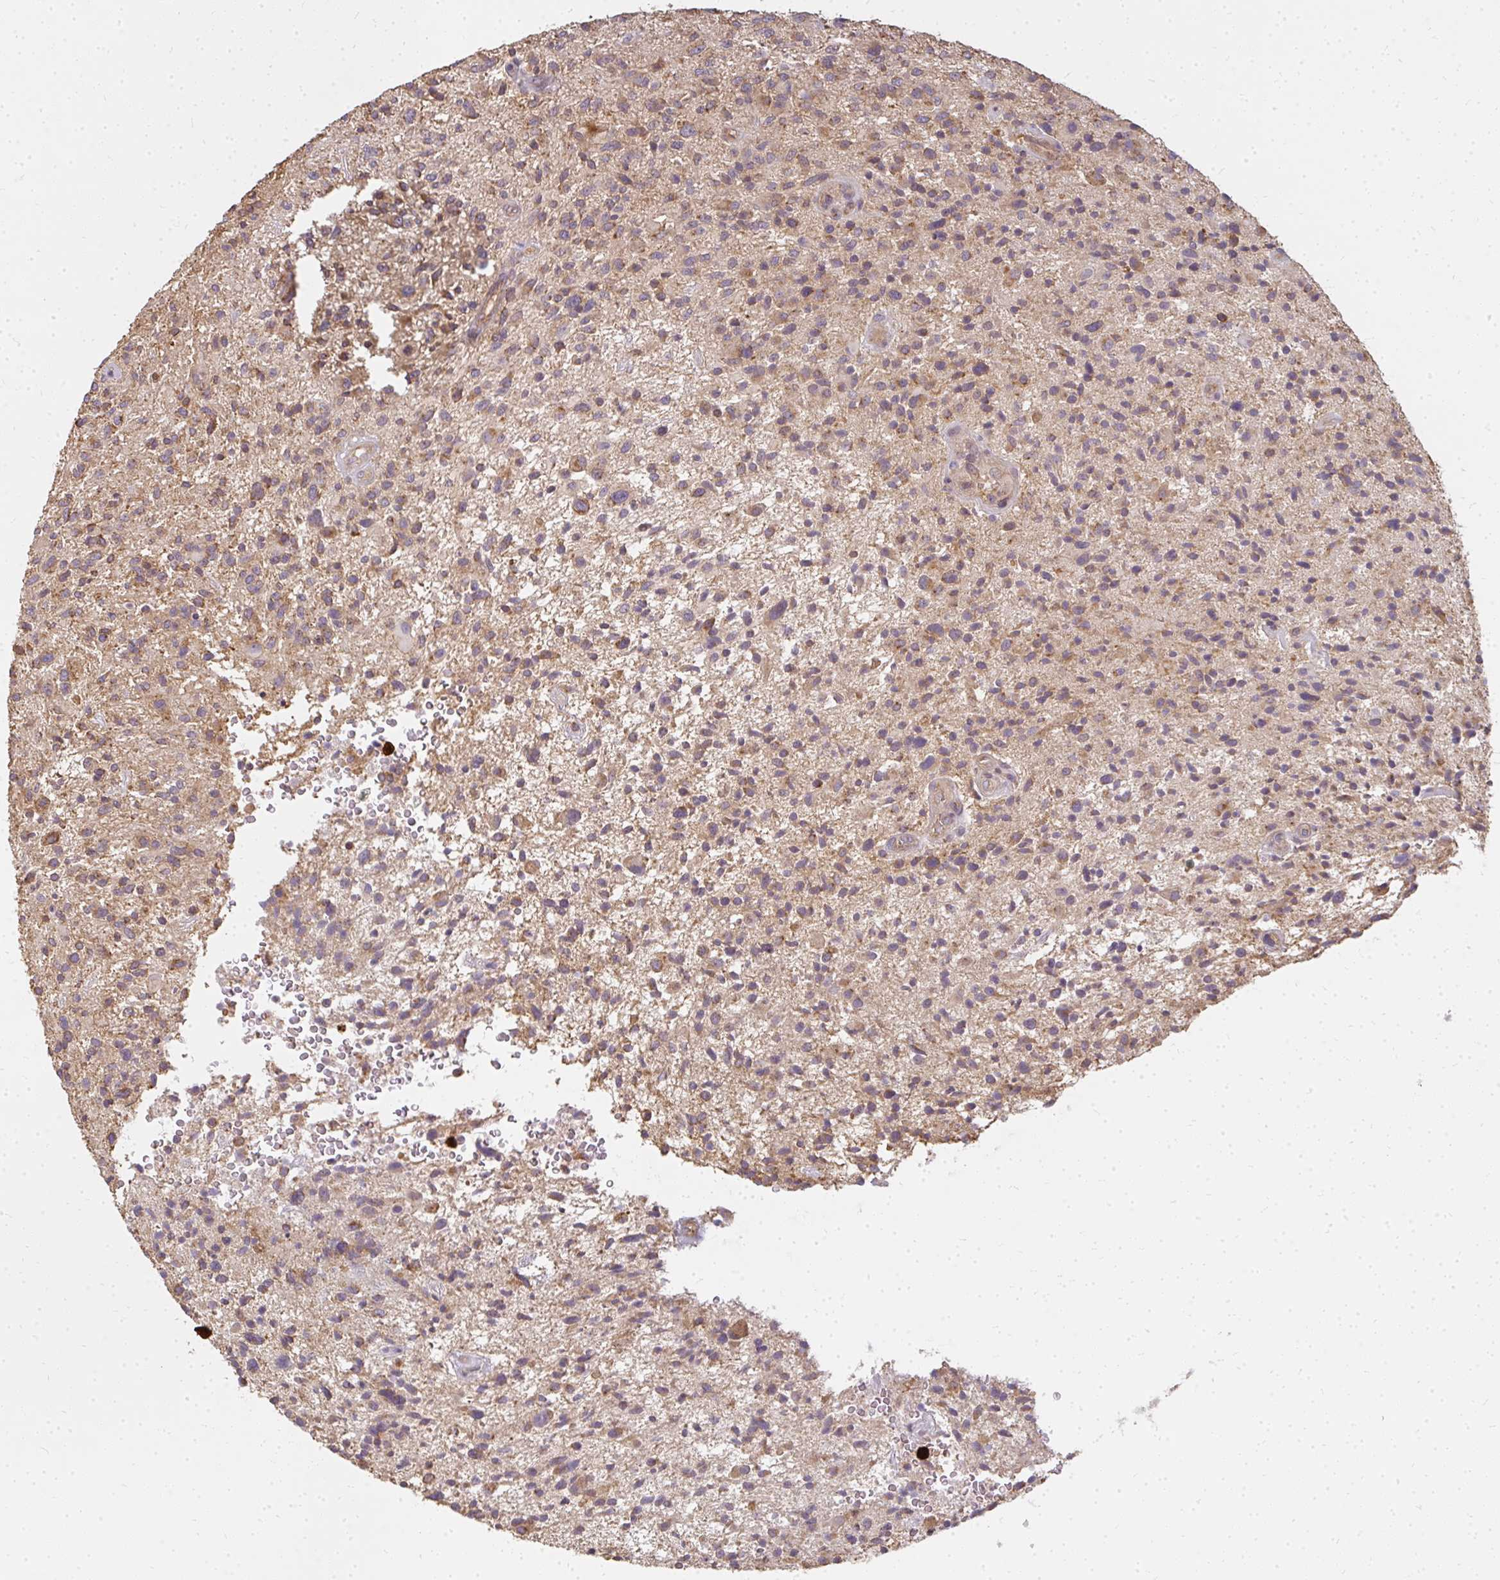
{"staining": {"intensity": "weak", "quantity": ">75%", "location": "cytoplasmic/membranous"}, "tissue": "glioma", "cell_type": "Tumor cells", "image_type": "cancer", "snomed": [{"axis": "morphology", "description": "Glioma, malignant, High grade"}, {"axis": "topography", "description": "Brain"}], "caption": "Glioma was stained to show a protein in brown. There is low levels of weak cytoplasmic/membranous expression in approximately >75% of tumor cells. The staining was performed using DAB (3,3'-diaminobenzidine) to visualize the protein expression in brown, while the nuclei were stained in blue with hematoxylin (Magnification: 20x).", "gene": "CNTRL", "patient": {"sex": "male", "age": 47}}